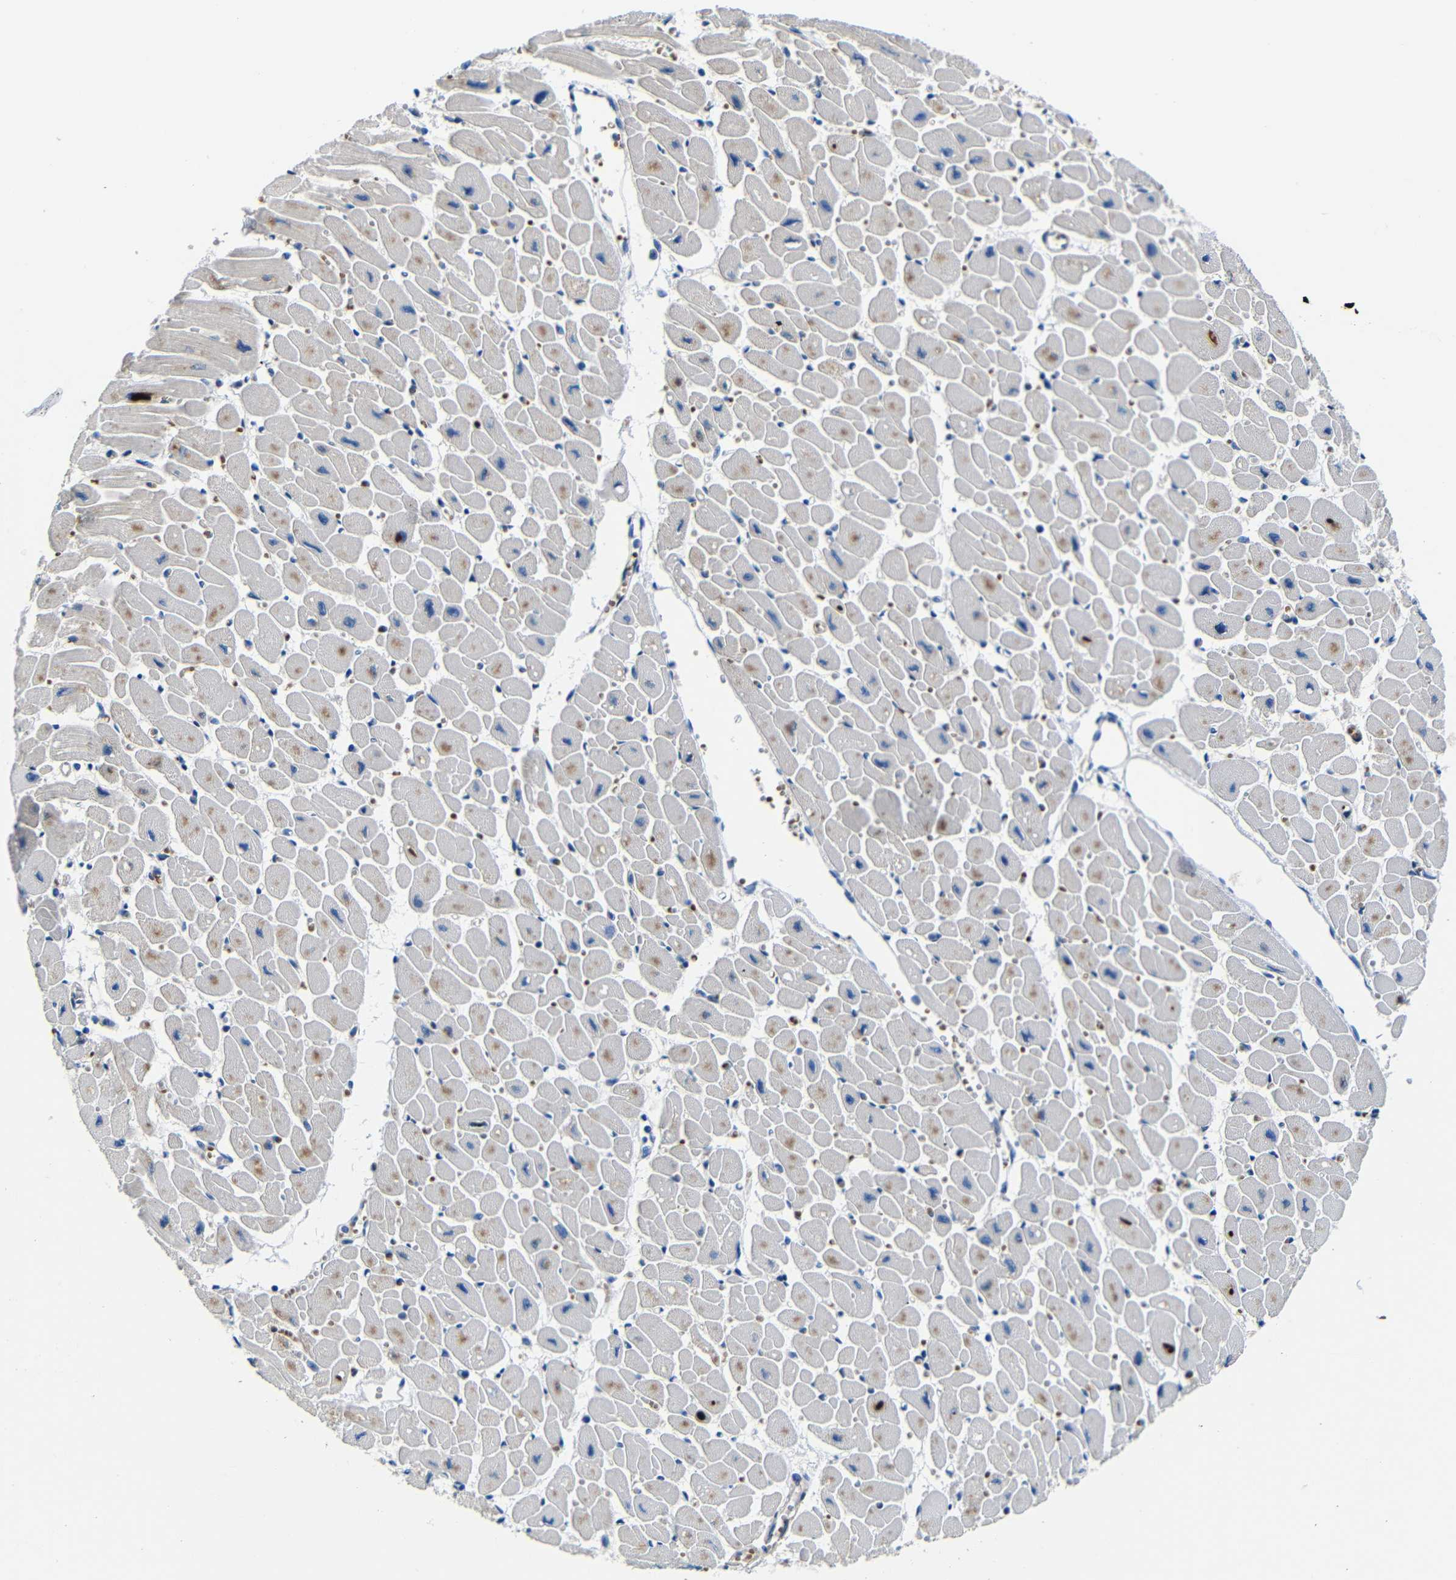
{"staining": {"intensity": "moderate", "quantity": "<25%", "location": "cytoplasmic/membranous"}, "tissue": "heart muscle", "cell_type": "Cardiomyocytes", "image_type": "normal", "snomed": [{"axis": "morphology", "description": "Normal tissue, NOS"}, {"axis": "topography", "description": "Heart"}], "caption": "Protein expression by immunohistochemistry shows moderate cytoplasmic/membranous expression in approximately <25% of cardiomyocytes in normal heart muscle. Immunohistochemistry stains the protein of interest in brown and the nuclei are stained blue.", "gene": "TNFAIP1", "patient": {"sex": "female", "age": 54}}